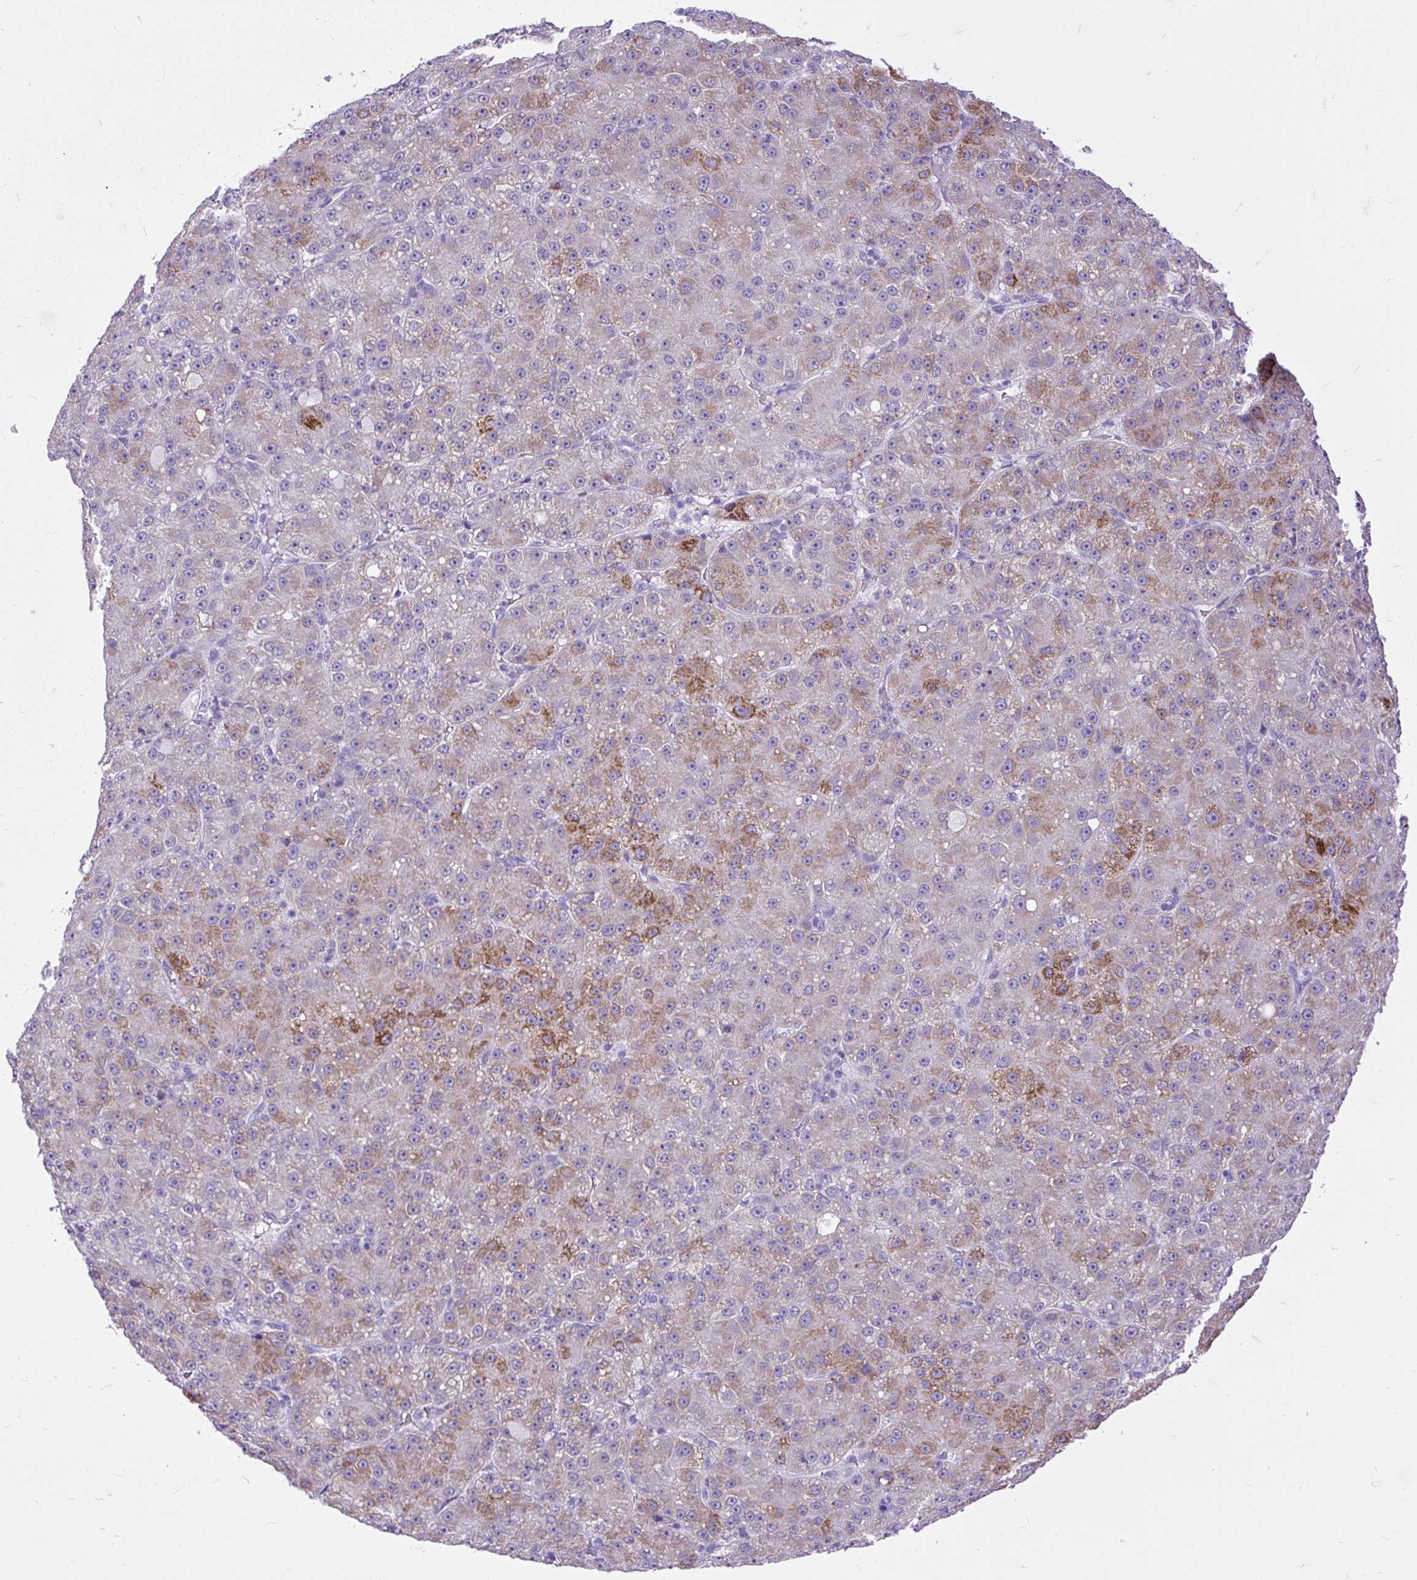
{"staining": {"intensity": "moderate", "quantity": "25%-75%", "location": "cytoplasmic/membranous"}, "tissue": "liver cancer", "cell_type": "Tumor cells", "image_type": "cancer", "snomed": [{"axis": "morphology", "description": "Carcinoma, Hepatocellular, NOS"}, {"axis": "topography", "description": "Liver"}], "caption": "IHC of human liver cancer (hepatocellular carcinoma) displays medium levels of moderate cytoplasmic/membranous staining in about 25%-75% of tumor cells.", "gene": "ZNF256", "patient": {"sex": "male", "age": 67}}